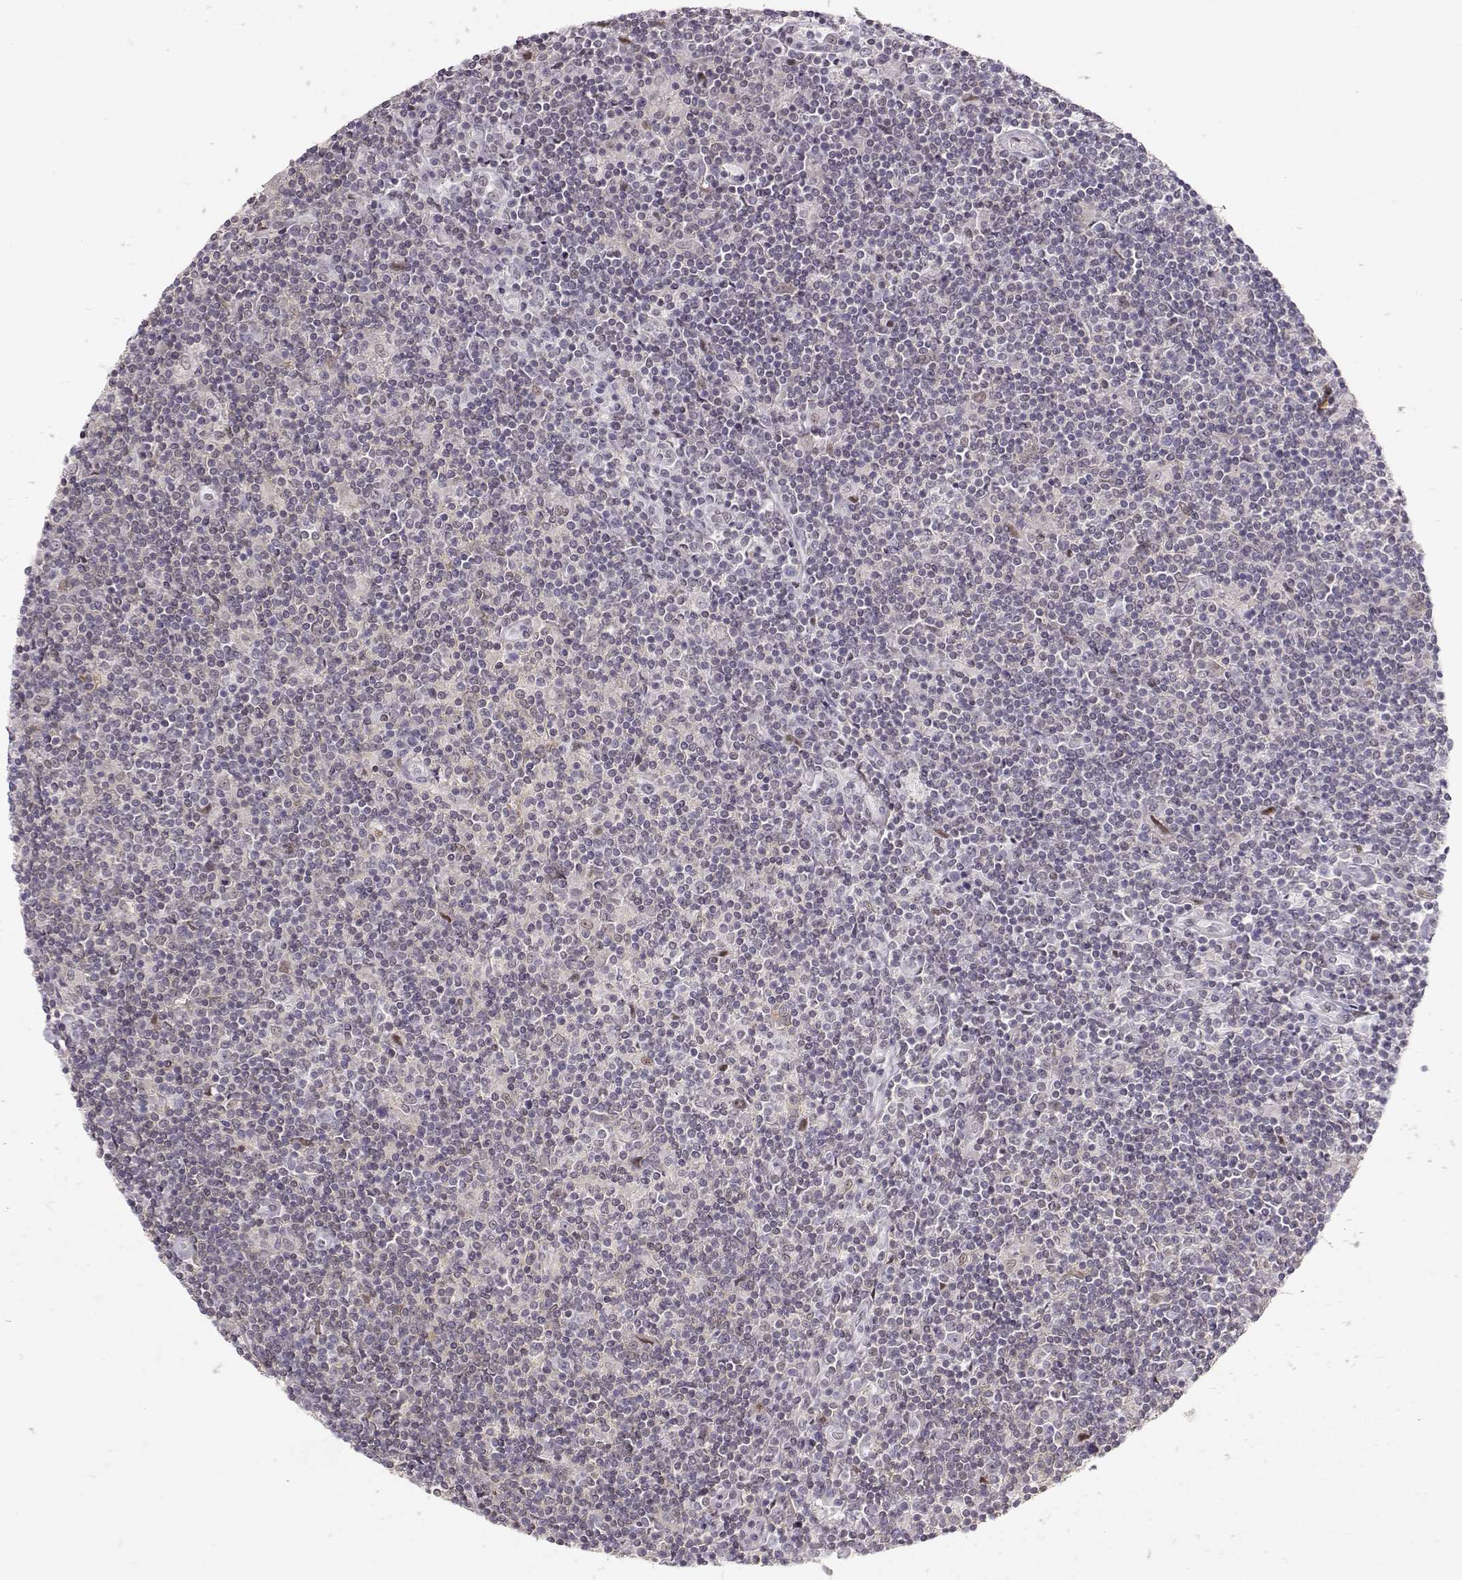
{"staining": {"intensity": "negative", "quantity": "none", "location": "none"}, "tissue": "lymphoma", "cell_type": "Tumor cells", "image_type": "cancer", "snomed": [{"axis": "morphology", "description": "Hodgkin's disease, NOS"}, {"axis": "topography", "description": "Lymph node"}], "caption": "IHC histopathology image of Hodgkin's disease stained for a protein (brown), which displays no staining in tumor cells.", "gene": "TEPP", "patient": {"sex": "male", "age": 40}}